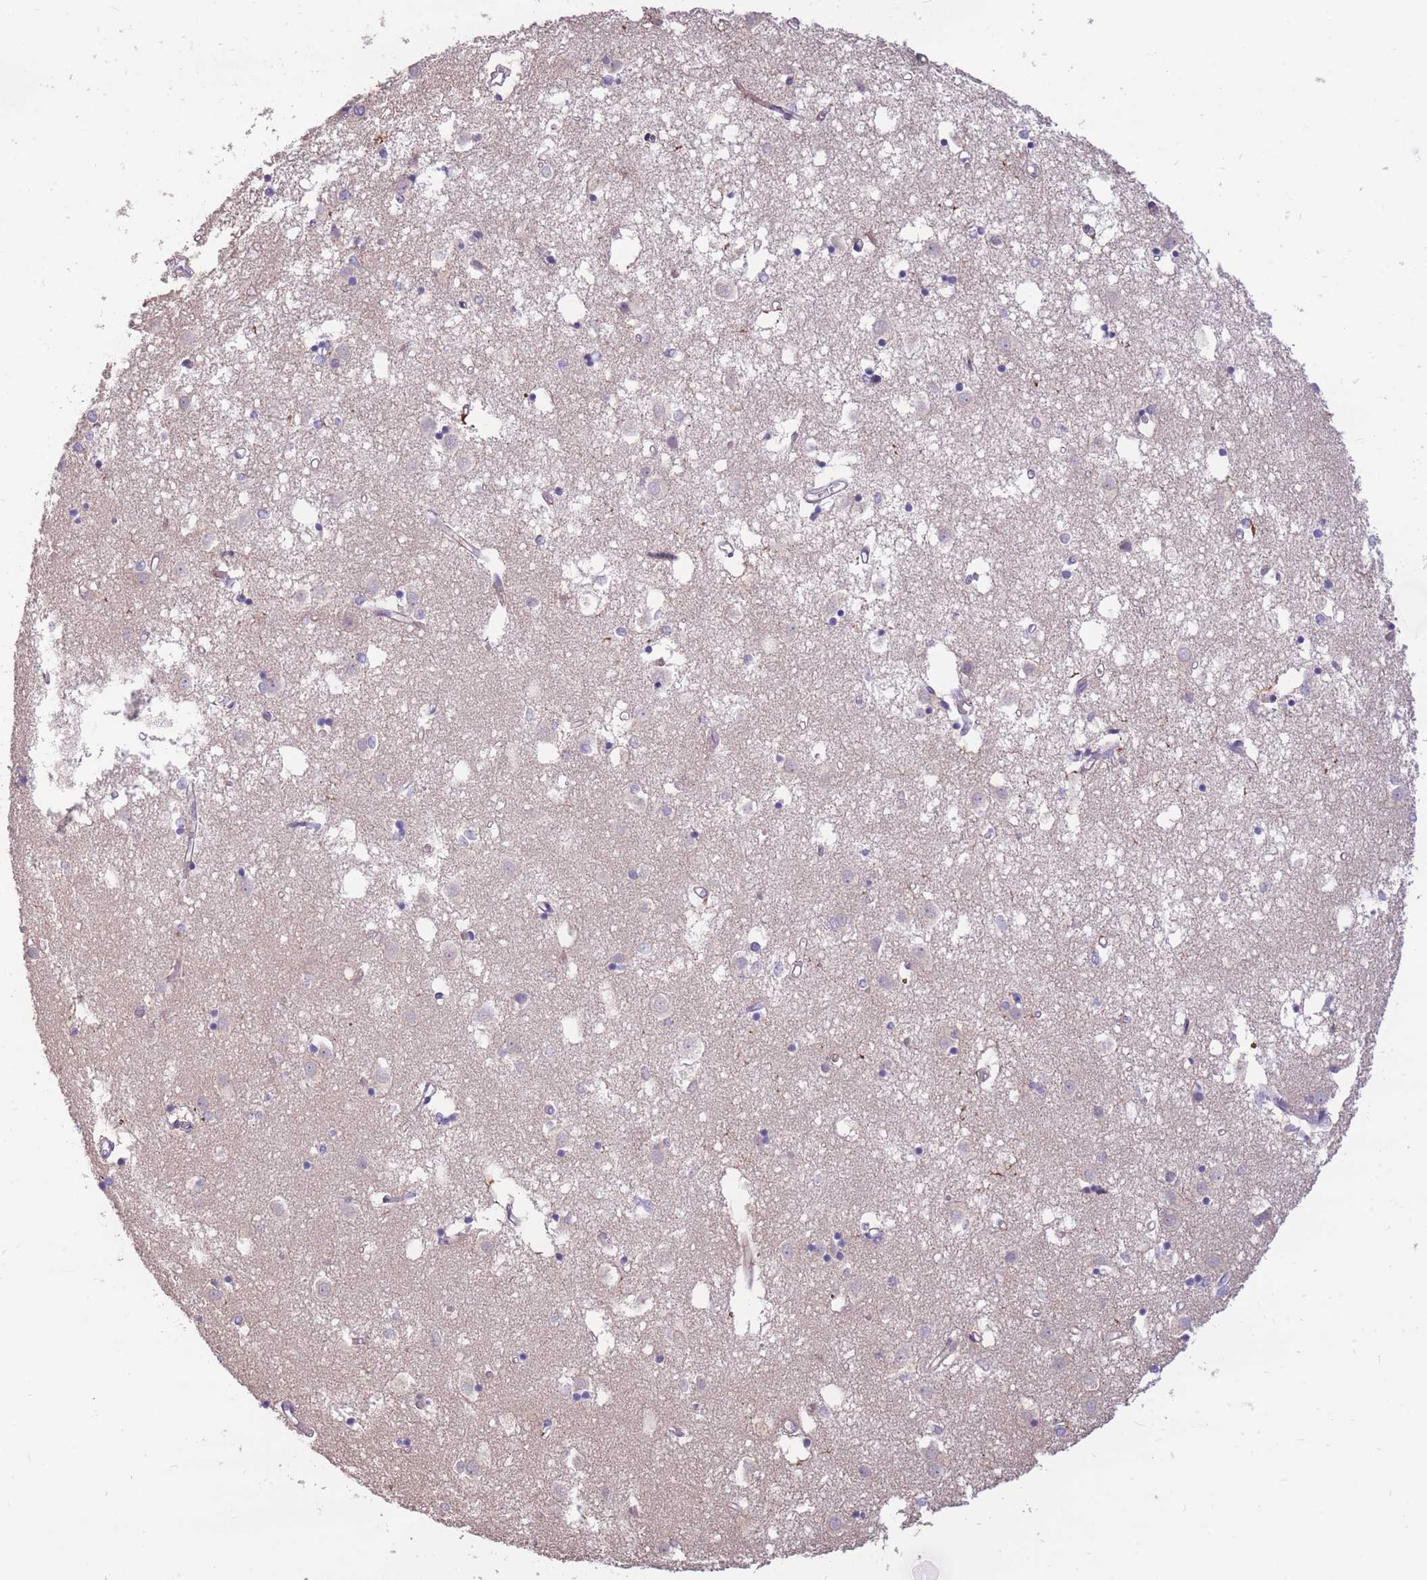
{"staining": {"intensity": "negative", "quantity": "none", "location": "none"}, "tissue": "caudate", "cell_type": "Glial cells", "image_type": "normal", "snomed": [{"axis": "morphology", "description": "Normal tissue, NOS"}, {"axis": "topography", "description": "Lateral ventricle wall"}], "caption": "An image of human caudate is negative for staining in glial cells. The staining was performed using DAB (3,3'-diaminobenzidine) to visualize the protein expression in brown, while the nuclei were stained in blue with hematoxylin (Magnification: 20x).", "gene": "OR5T1", "patient": {"sex": "male", "age": 70}}